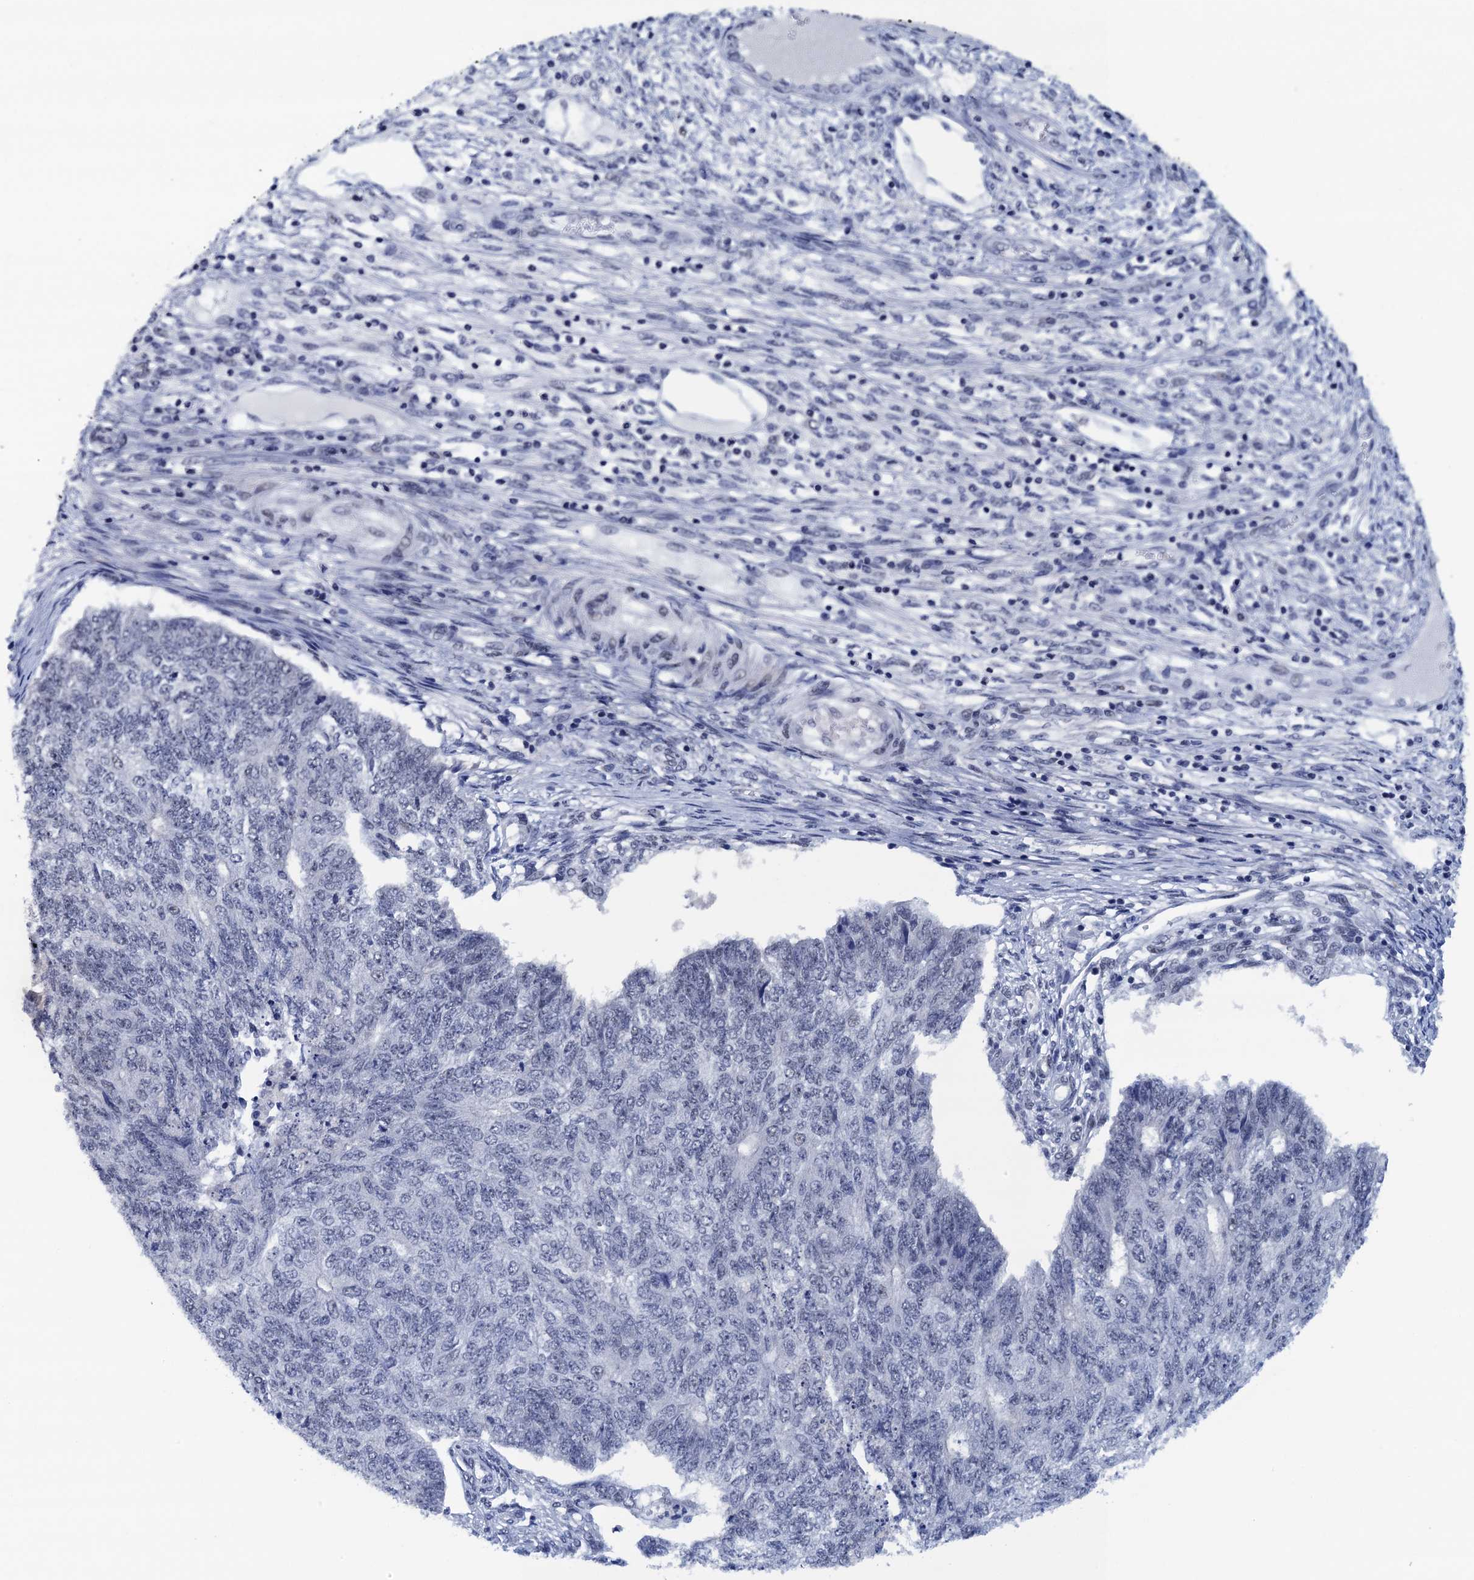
{"staining": {"intensity": "negative", "quantity": "none", "location": "none"}, "tissue": "endometrial cancer", "cell_type": "Tumor cells", "image_type": "cancer", "snomed": [{"axis": "morphology", "description": "Adenocarcinoma, NOS"}, {"axis": "topography", "description": "Endometrium"}], "caption": "Photomicrograph shows no protein staining in tumor cells of adenocarcinoma (endometrial) tissue.", "gene": "FNBP4", "patient": {"sex": "female", "age": 32}}